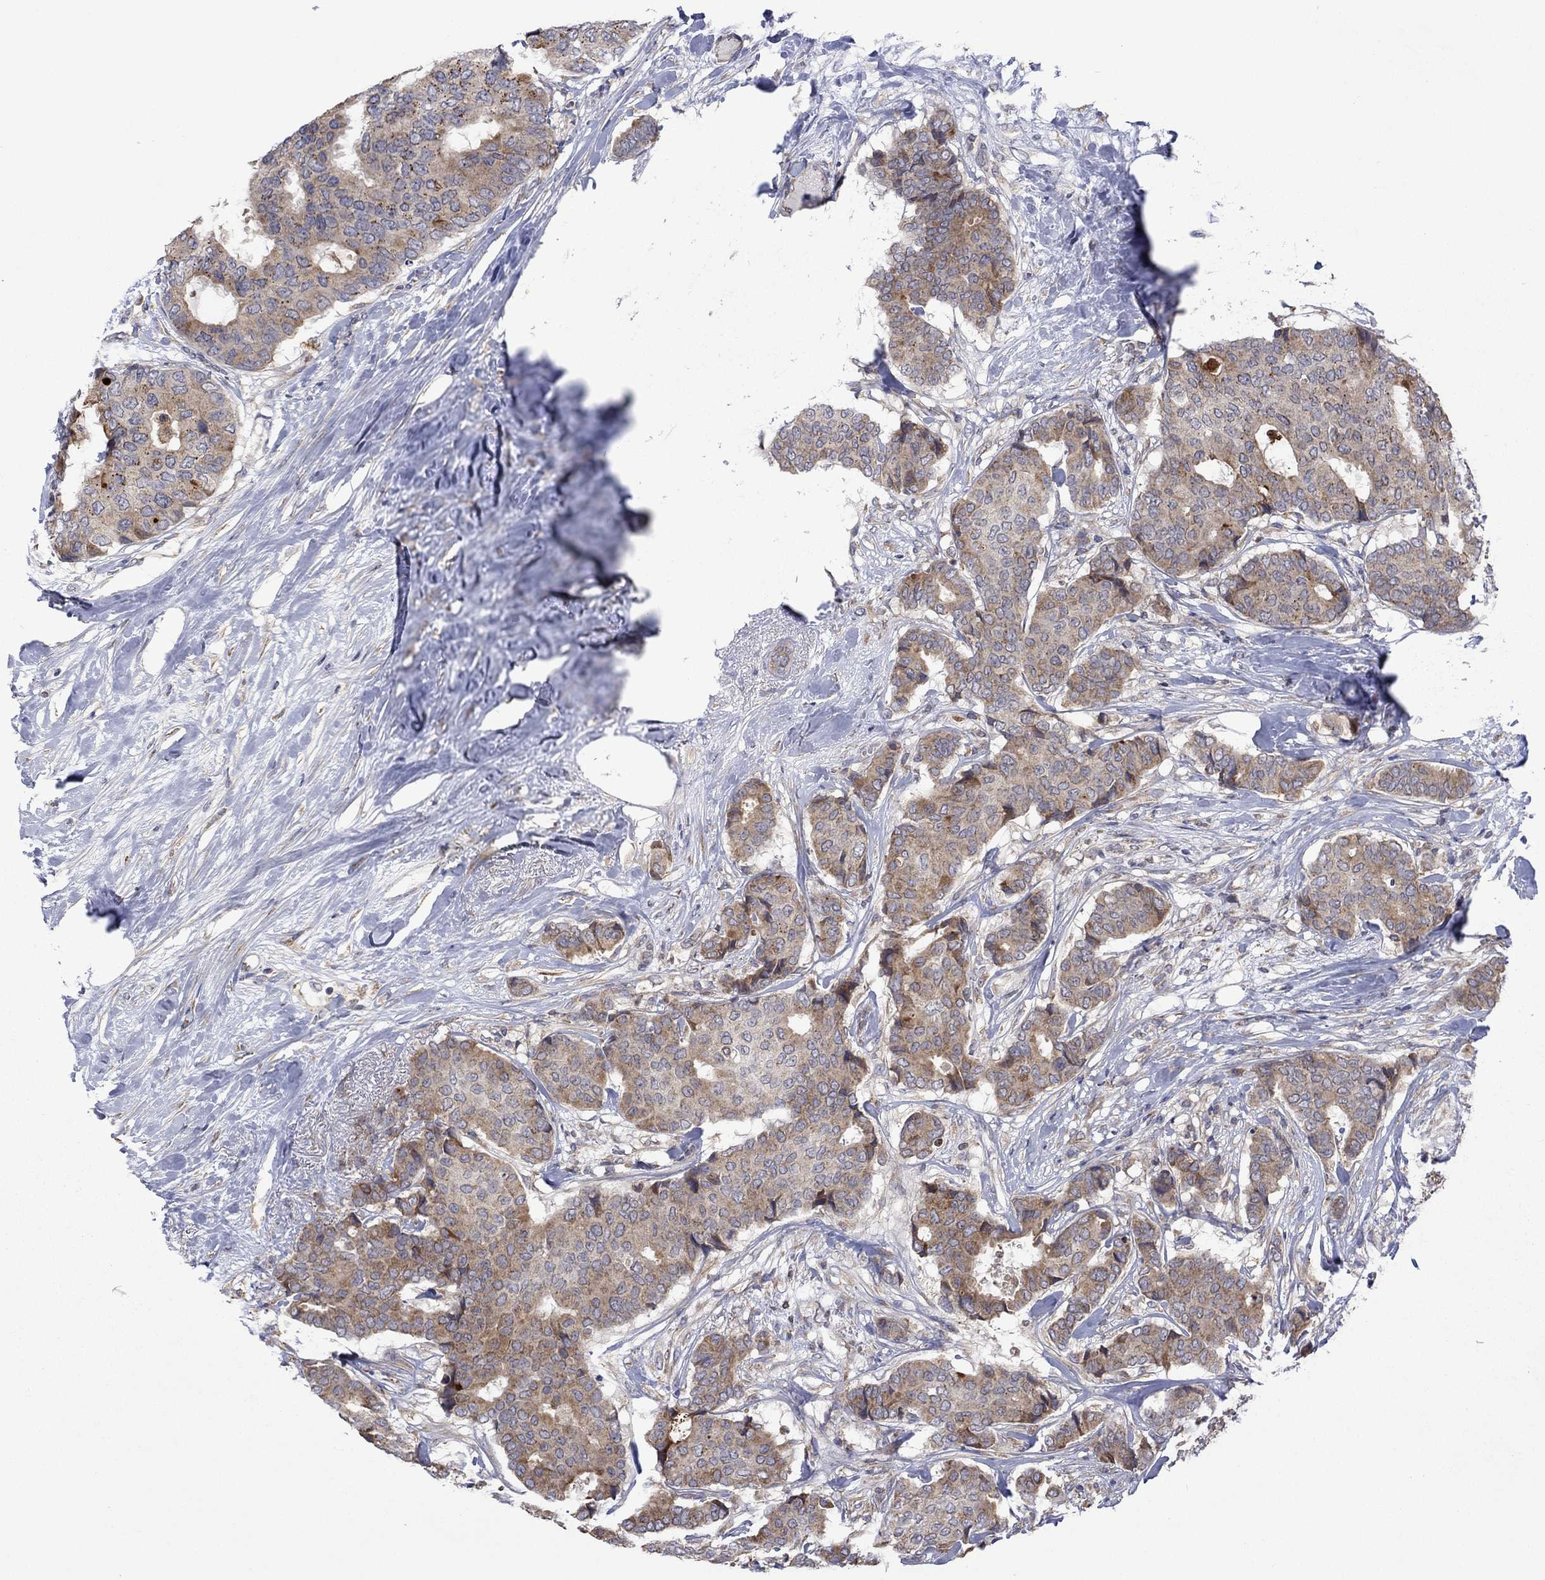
{"staining": {"intensity": "moderate", "quantity": ">75%", "location": "cytoplasmic/membranous"}, "tissue": "breast cancer", "cell_type": "Tumor cells", "image_type": "cancer", "snomed": [{"axis": "morphology", "description": "Duct carcinoma"}, {"axis": "topography", "description": "Breast"}], "caption": "Approximately >75% of tumor cells in breast cancer demonstrate moderate cytoplasmic/membranous protein expression as visualized by brown immunohistochemical staining.", "gene": "FURIN", "patient": {"sex": "female", "age": 75}}